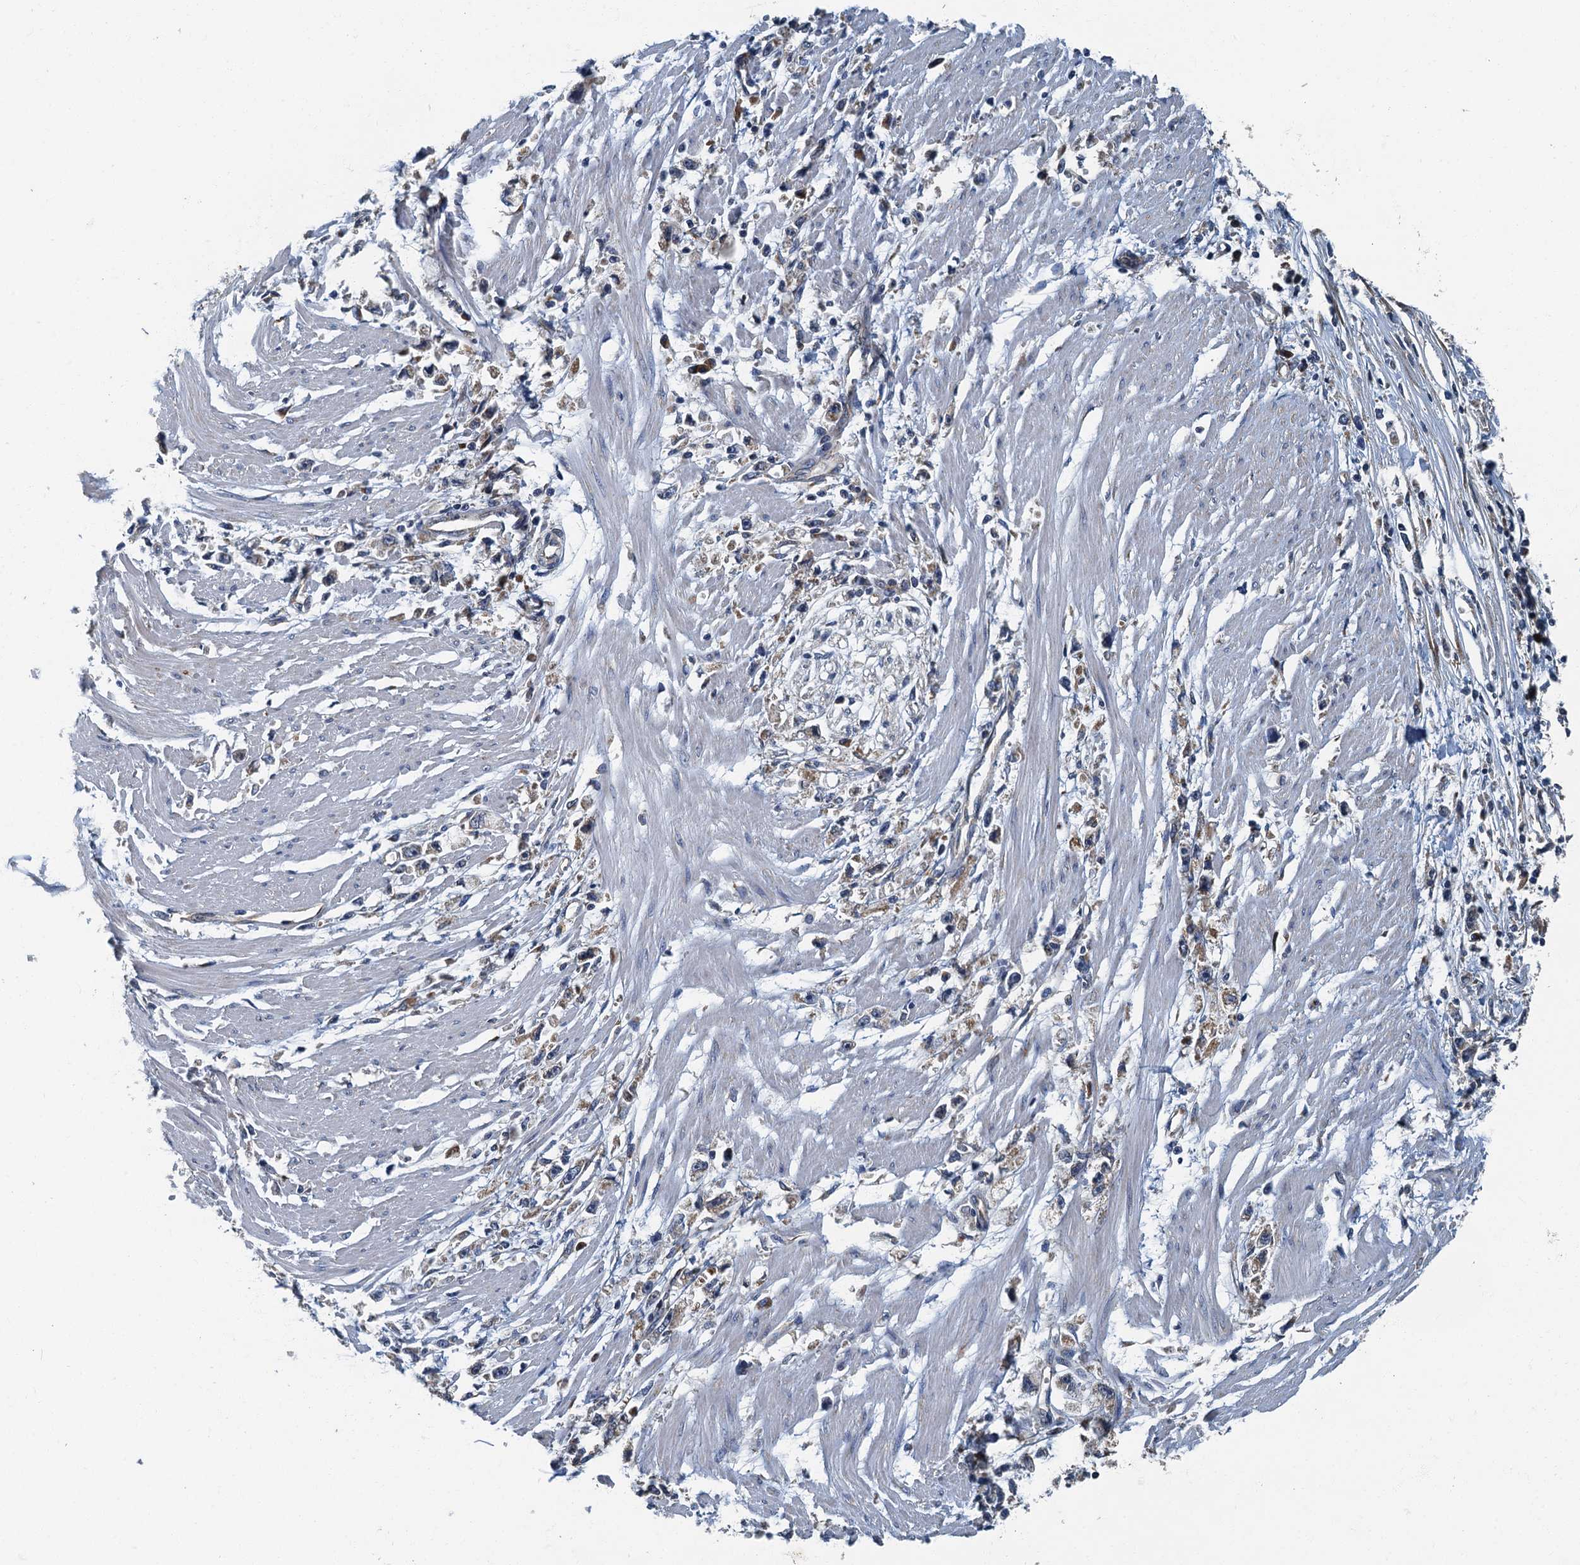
{"staining": {"intensity": "weak", "quantity": "<25%", "location": "cytoplasmic/membranous"}, "tissue": "stomach cancer", "cell_type": "Tumor cells", "image_type": "cancer", "snomed": [{"axis": "morphology", "description": "Adenocarcinoma, NOS"}, {"axis": "topography", "description": "Stomach"}], "caption": "Immunohistochemistry (IHC) image of neoplastic tissue: human stomach cancer stained with DAB (3,3'-diaminobenzidine) exhibits no significant protein staining in tumor cells.", "gene": "DDX49", "patient": {"sex": "female", "age": 59}}